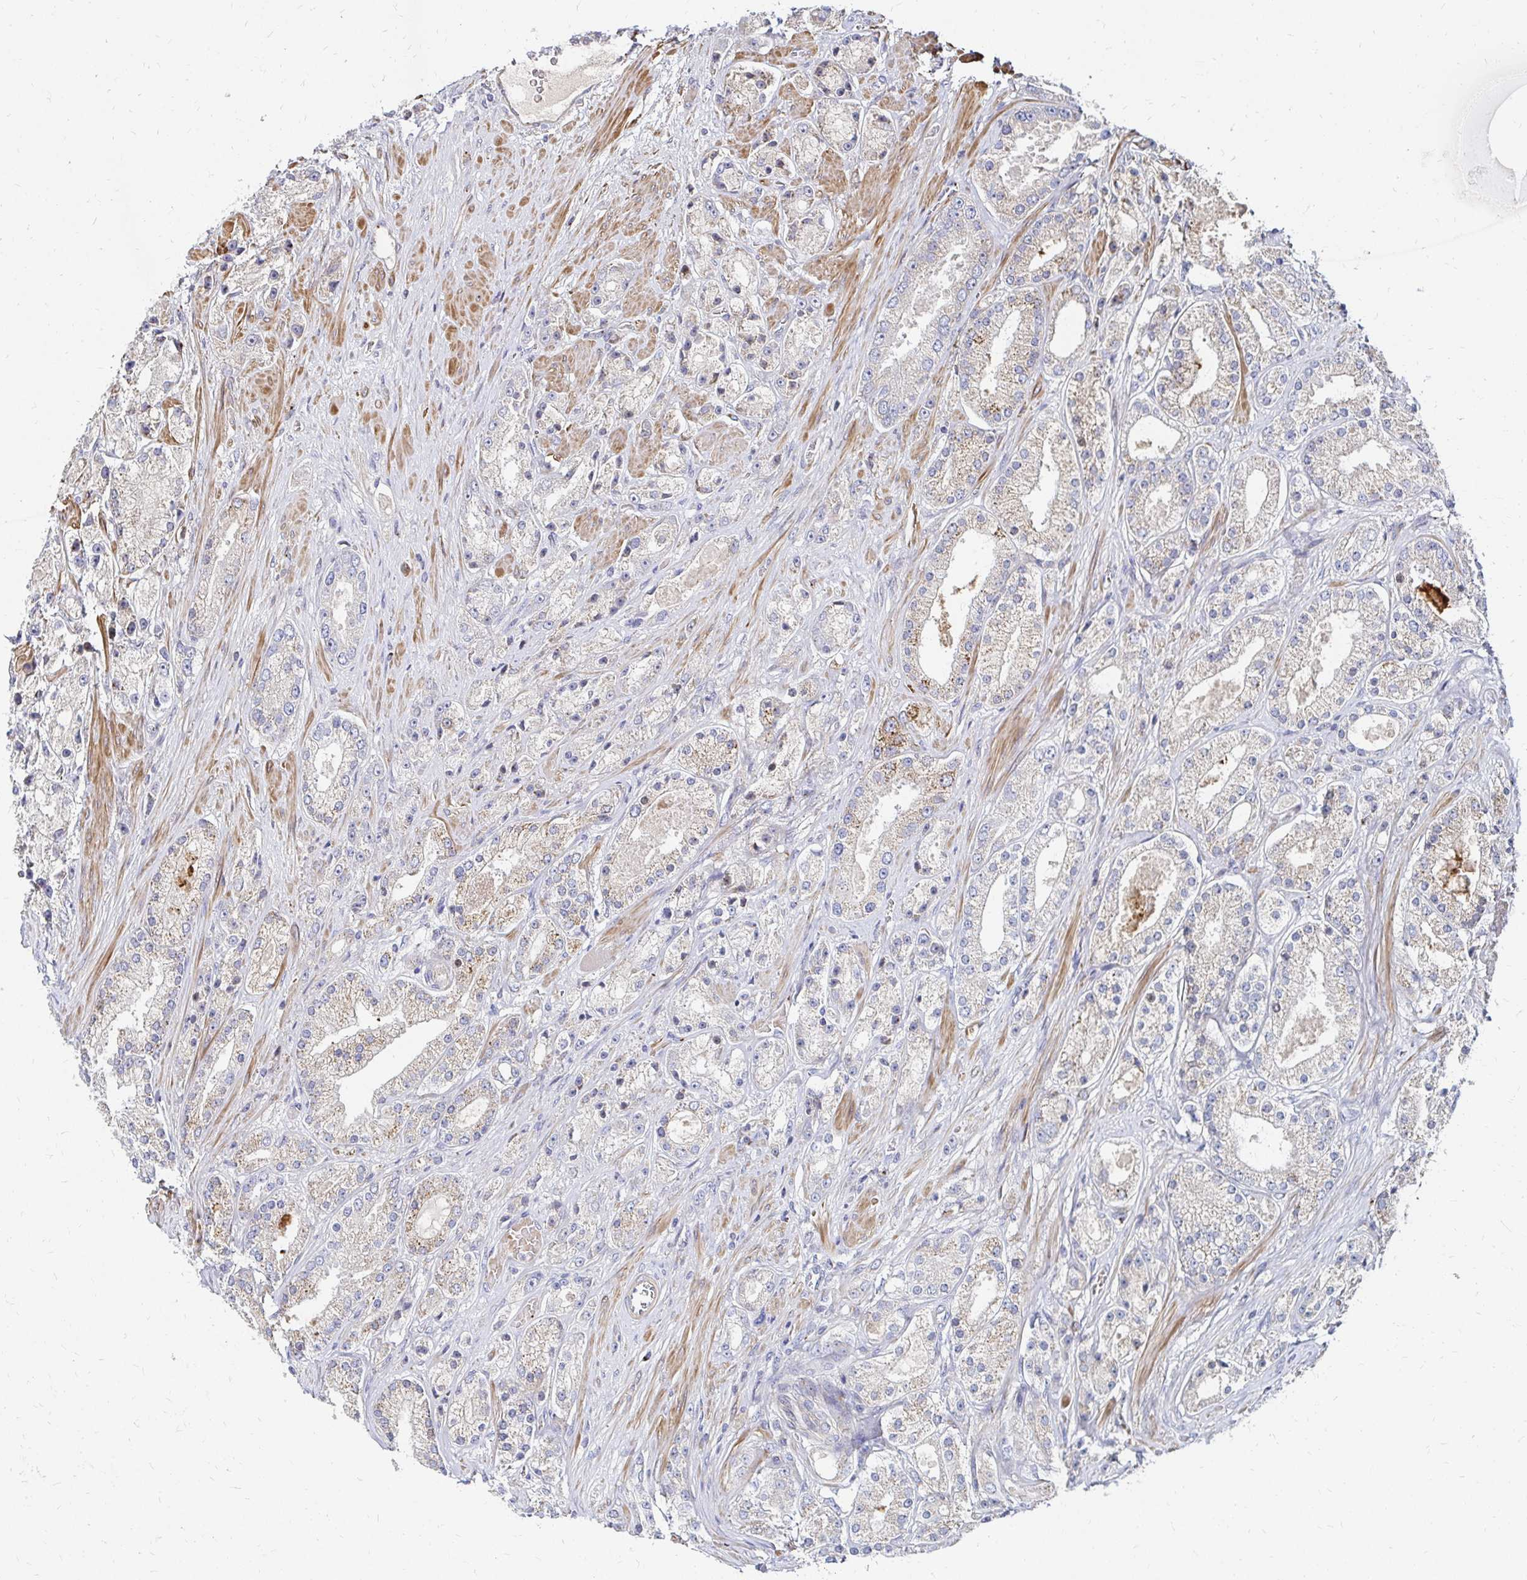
{"staining": {"intensity": "weak", "quantity": "25%-75%", "location": "cytoplasmic/membranous"}, "tissue": "prostate cancer", "cell_type": "Tumor cells", "image_type": "cancer", "snomed": [{"axis": "morphology", "description": "Adenocarcinoma, High grade"}, {"axis": "topography", "description": "Prostate"}], "caption": "An image of prostate adenocarcinoma (high-grade) stained for a protein shows weak cytoplasmic/membranous brown staining in tumor cells.", "gene": "MAN1A1", "patient": {"sex": "male", "age": 67}}